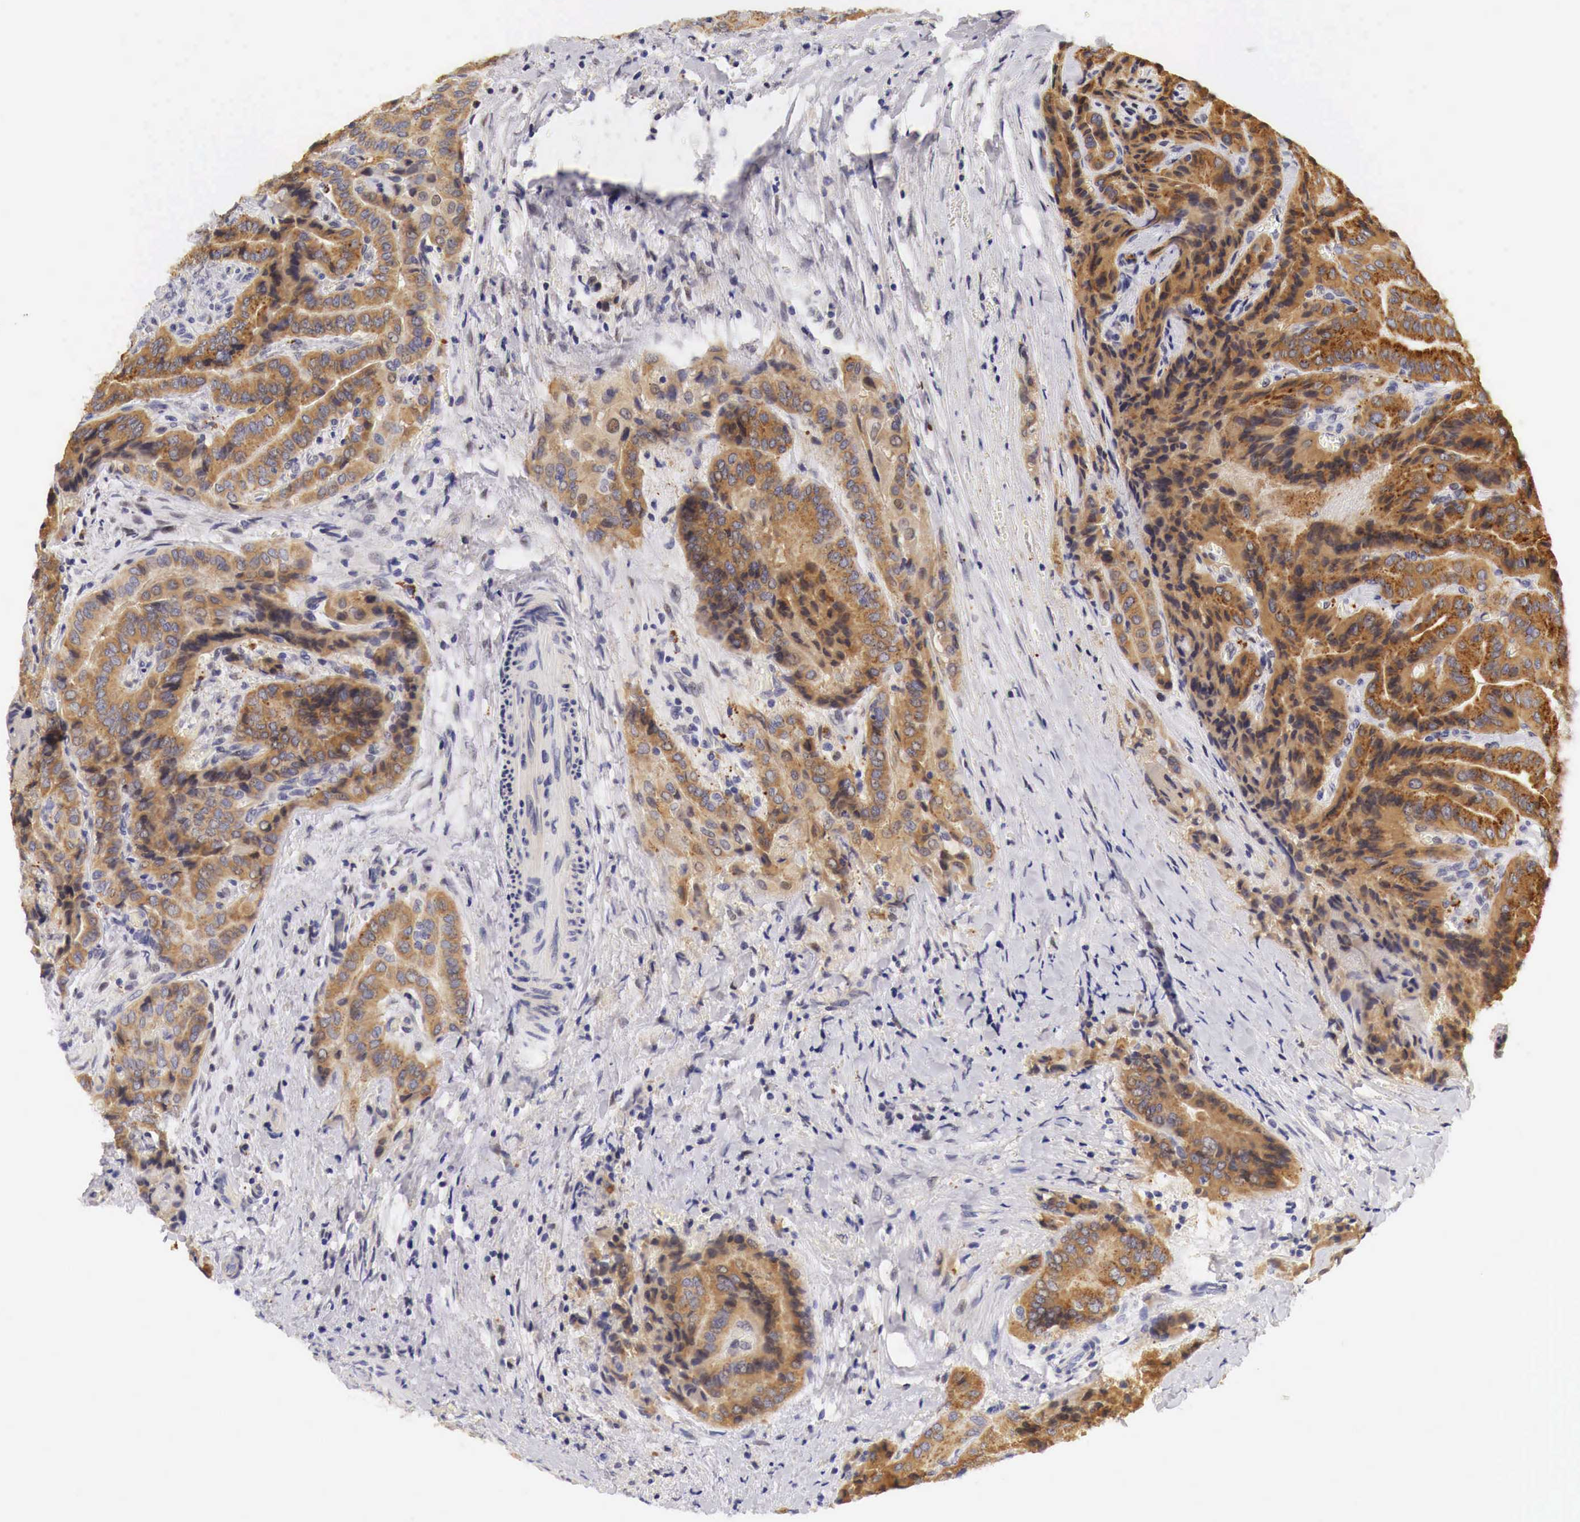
{"staining": {"intensity": "moderate", "quantity": ">75%", "location": "cytoplasmic/membranous"}, "tissue": "thyroid cancer", "cell_type": "Tumor cells", "image_type": "cancer", "snomed": [{"axis": "morphology", "description": "Papillary adenocarcinoma, NOS"}, {"axis": "topography", "description": "Thyroid gland"}], "caption": "A histopathology image of human thyroid cancer (papillary adenocarcinoma) stained for a protein displays moderate cytoplasmic/membranous brown staining in tumor cells.", "gene": "CASP3", "patient": {"sex": "female", "age": 71}}